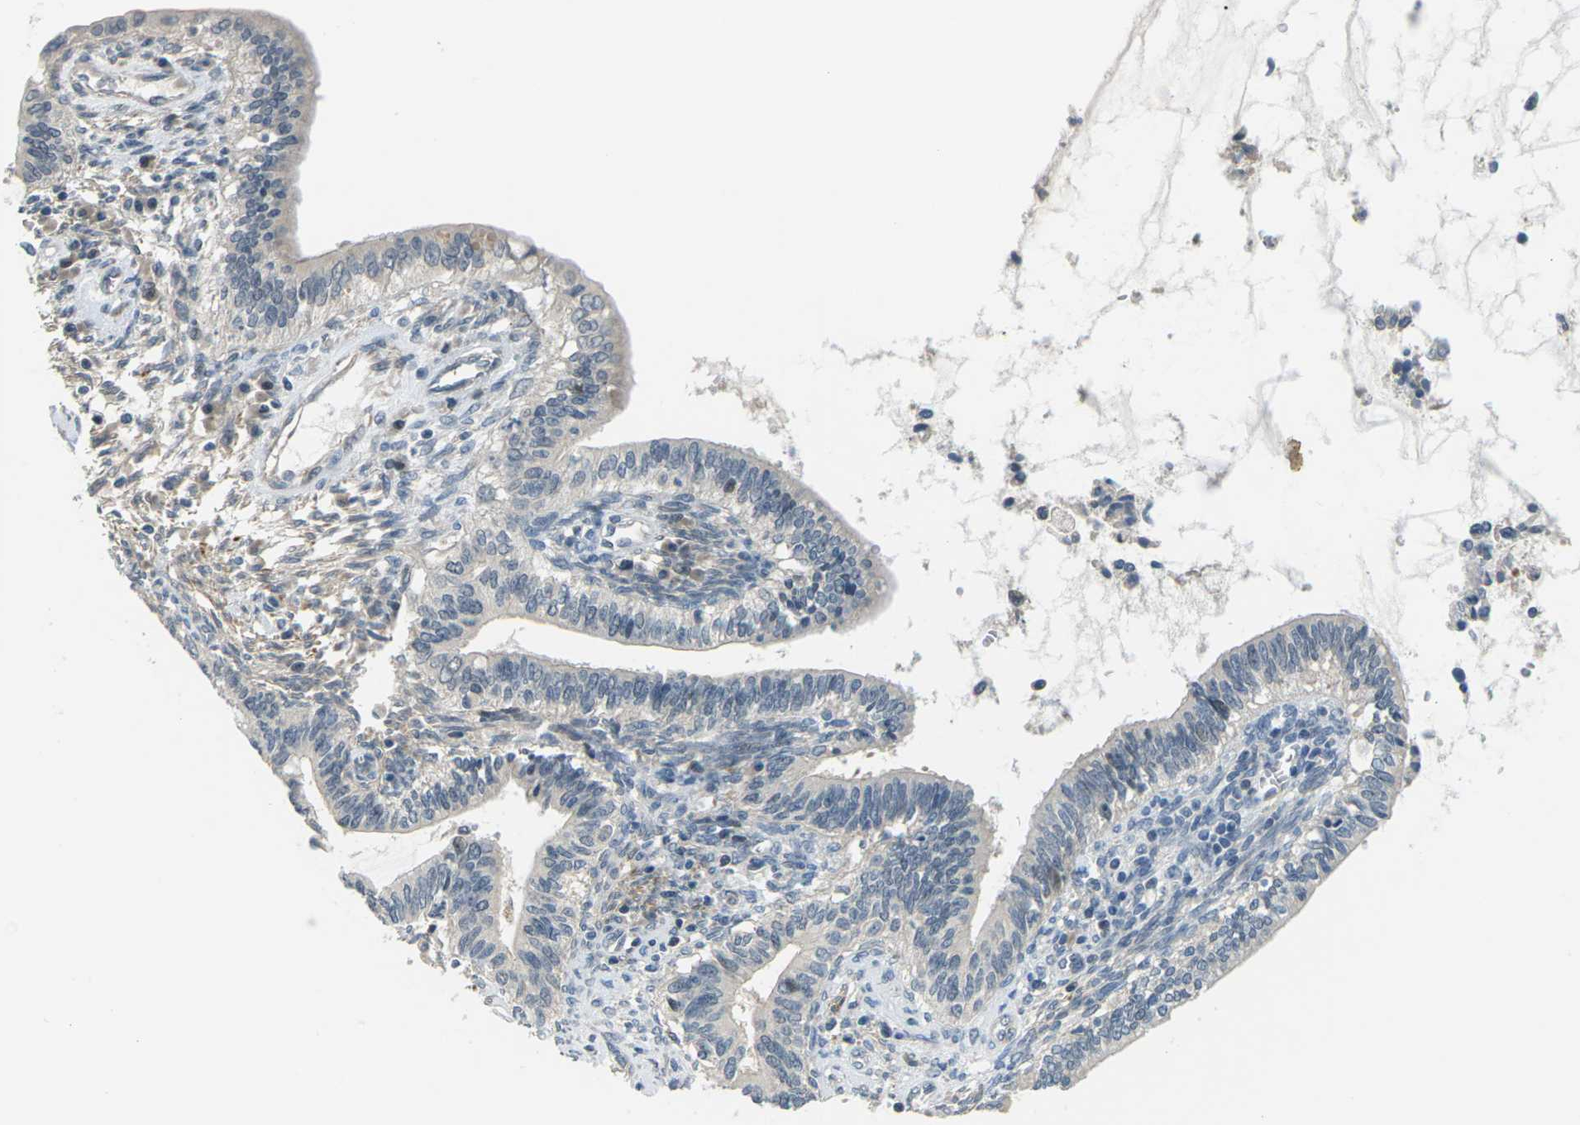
{"staining": {"intensity": "negative", "quantity": "none", "location": "none"}, "tissue": "cervical cancer", "cell_type": "Tumor cells", "image_type": "cancer", "snomed": [{"axis": "morphology", "description": "Adenocarcinoma, NOS"}, {"axis": "topography", "description": "Cervix"}], "caption": "This is an immunohistochemistry (IHC) photomicrograph of cervical cancer (adenocarcinoma). There is no positivity in tumor cells.", "gene": "SLC13A3", "patient": {"sex": "female", "age": 44}}